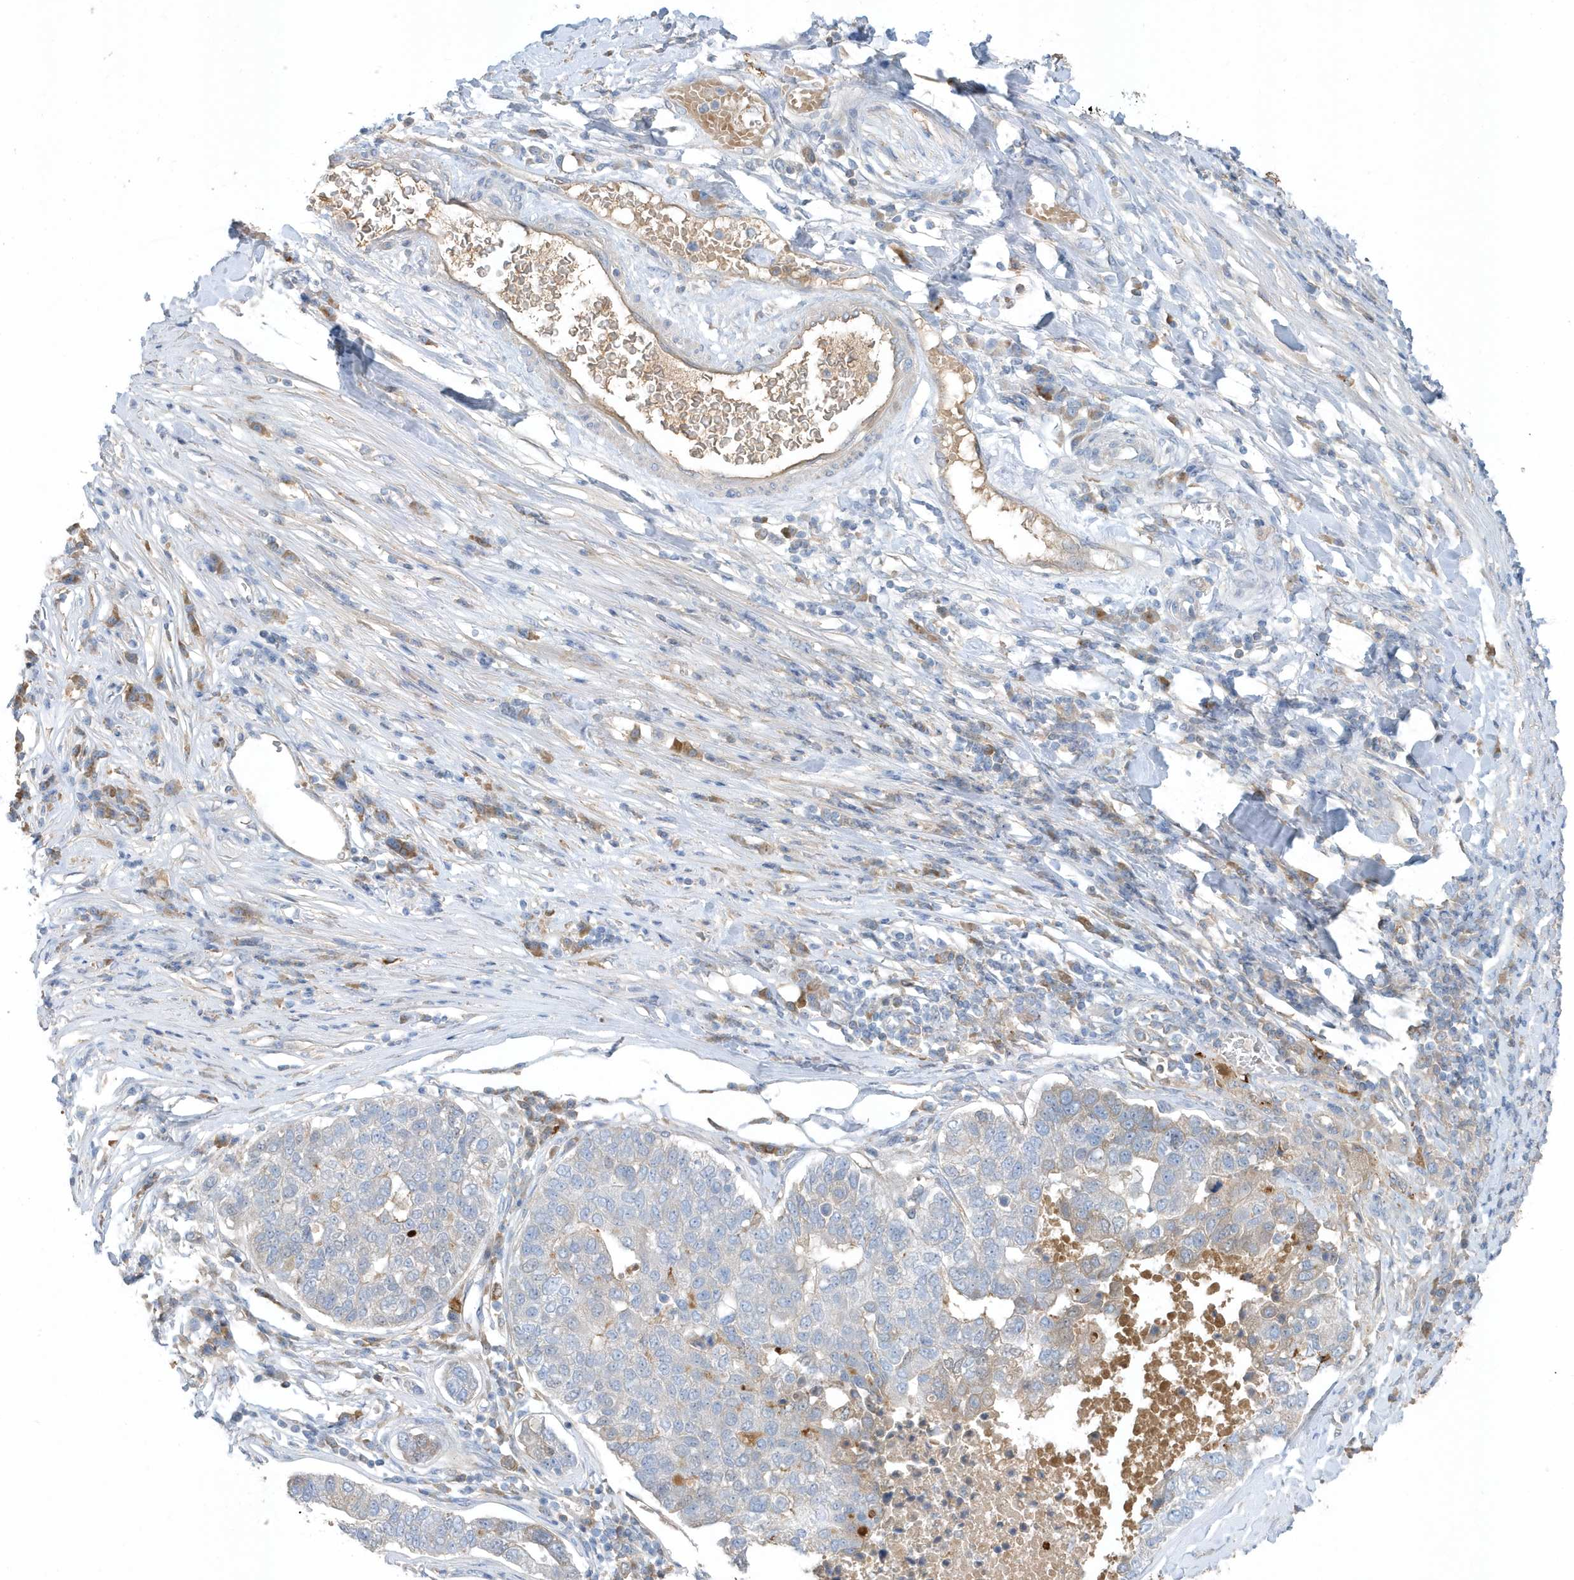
{"staining": {"intensity": "negative", "quantity": "none", "location": "none"}, "tissue": "pancreatic cancer", "cell_type": "Tumor cells", "image_type": "cancer", "snomed": [{"axis": "morphology", "description": "Adenocarcinoma, NOS"}, {"axis": "topography", "description": "Pancreas"}], "caption": "An IHC image of pancreatic cancer (adenocarcinoma) is shown. There is no staining in tumor cells of pancreatic cancer (adenocarcinoma).", "gene": "USP53", "patient": {"sex": "female", "age": 61}}